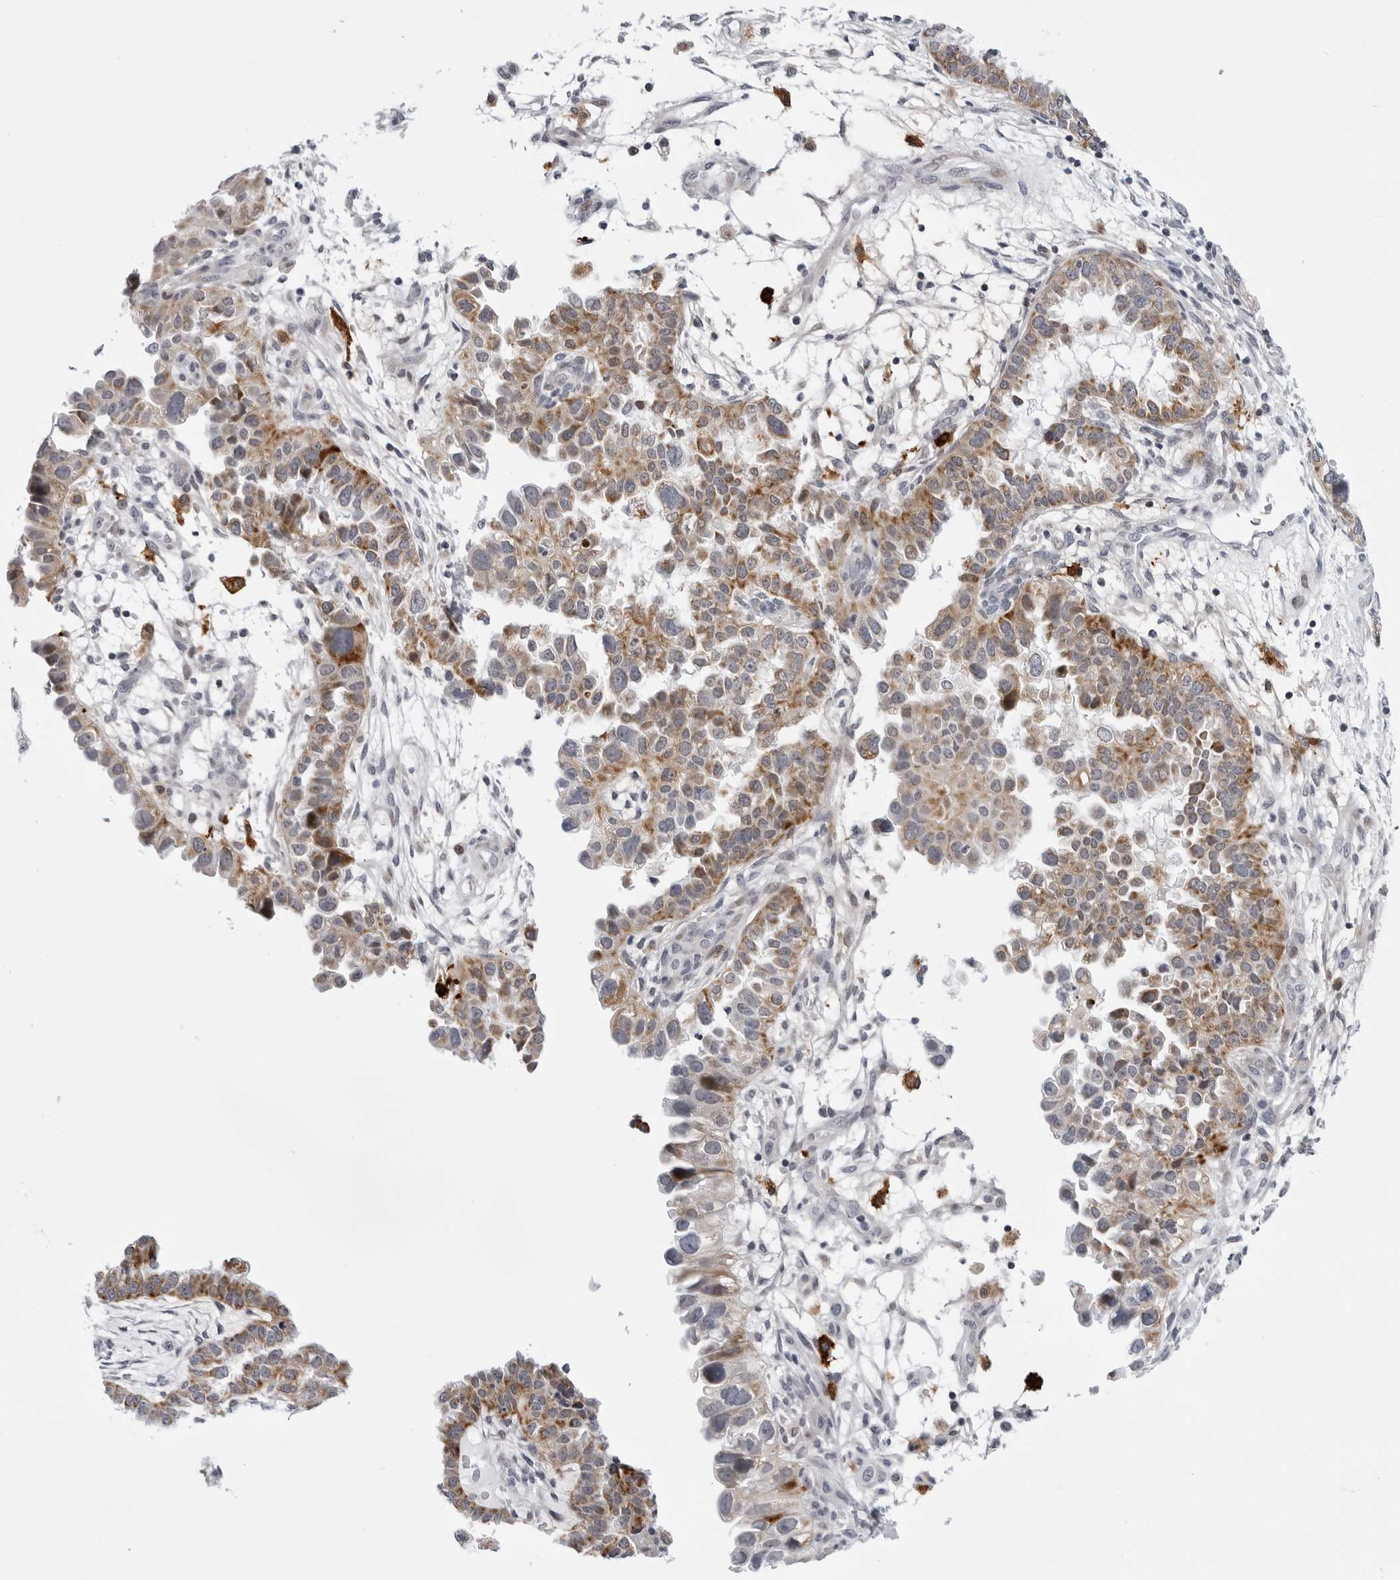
{"staining": {"intensity": "moderate", "quantity": "25%-75%", "location": "cytoplasmic/membranous"}, "tissue": "endometrial cancer", "cell_type": "Tumor cells", "image_type": "cancer", "snomed": [{"axis": "morphology", "description": "Adenocarcinoma, NOS"}, {"axis": "topography", "description": "Endometrium"}], "caption": "Endometrial cancer (adenocarcinoma) tissue reveals moderate cytoplasmic/membranous staining in about 25%-75% of tumor cells", "gene": "CDK20", "patient": {"sex": "female", "age": 85}}